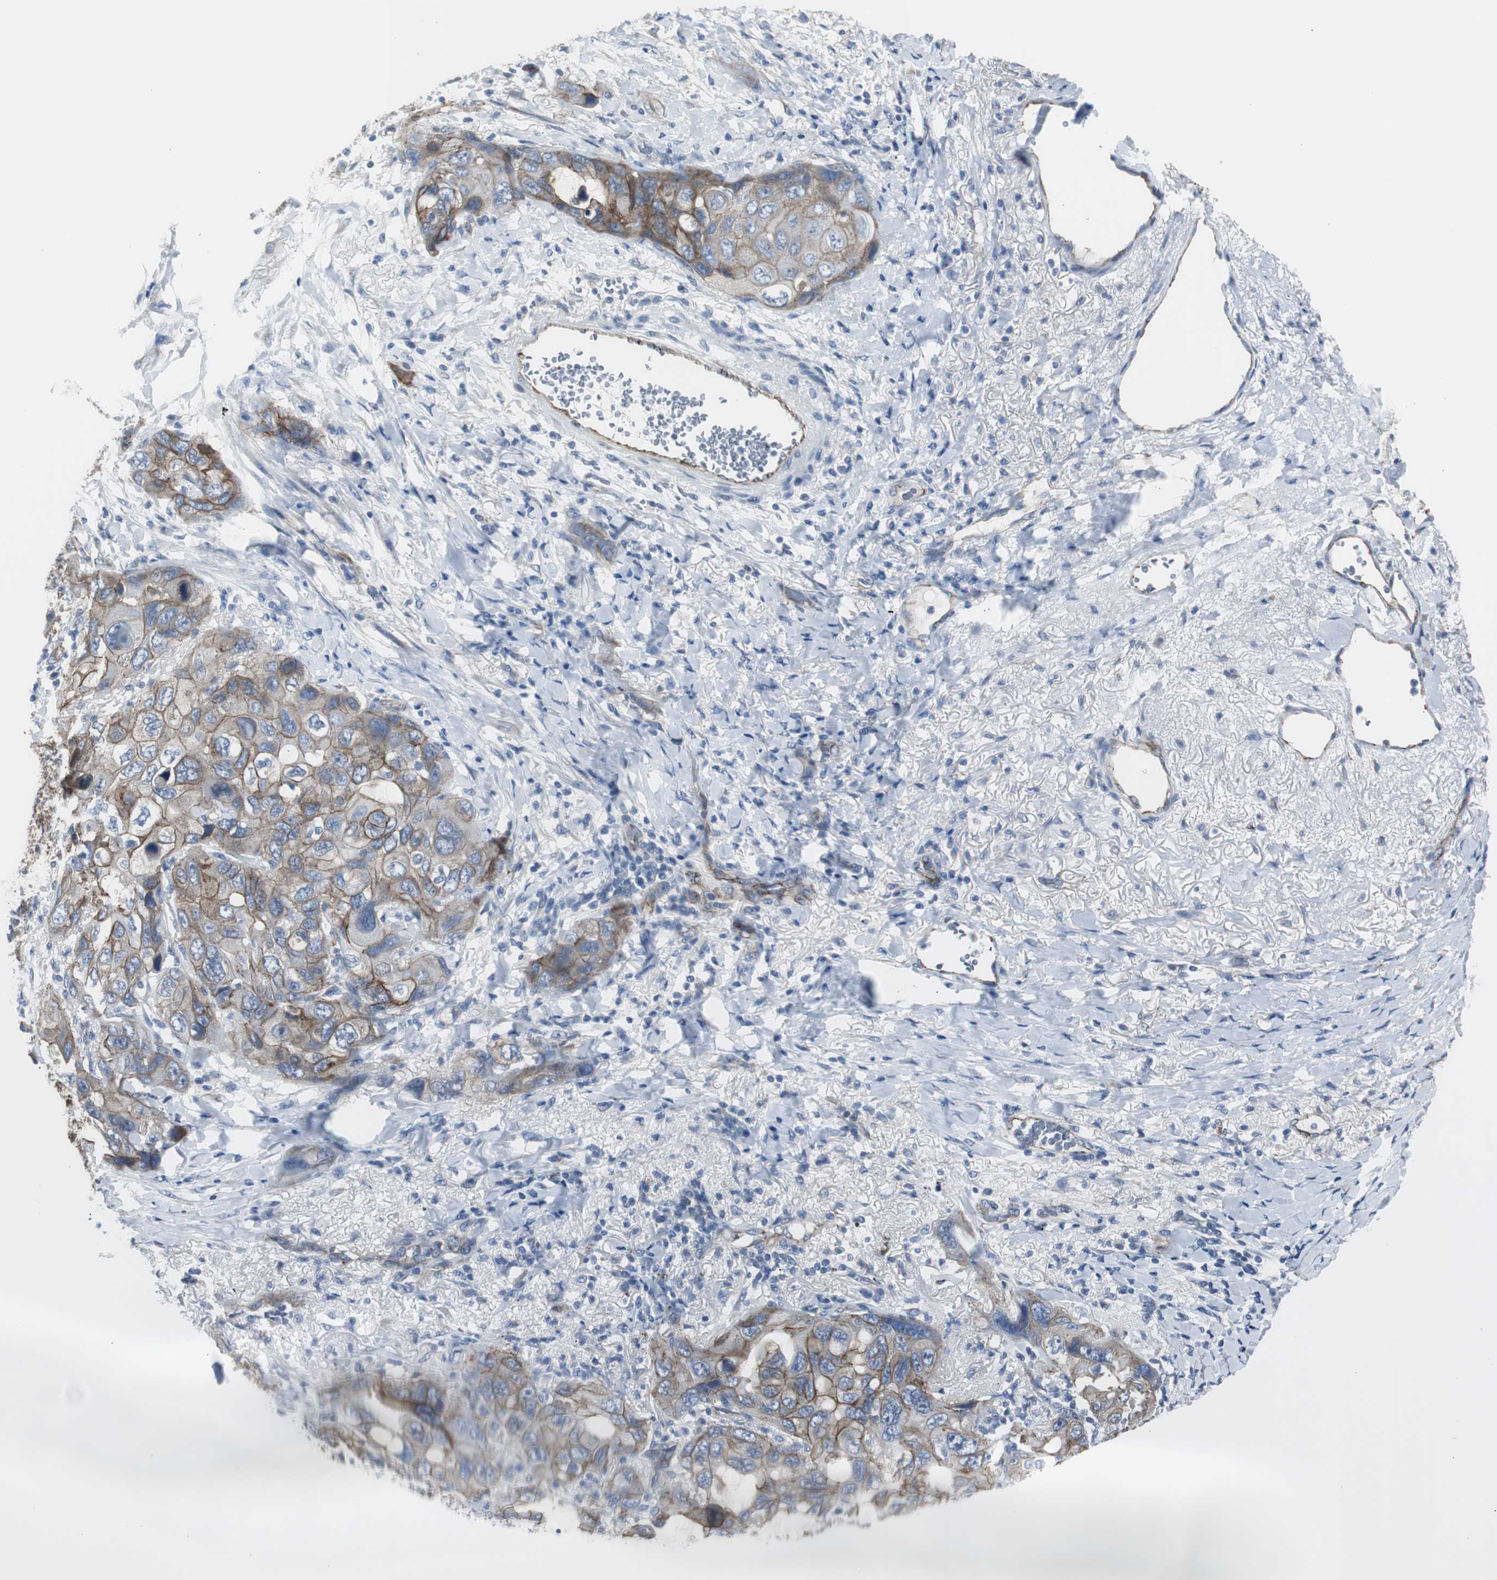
{"staining": {"intensity": "moderate", "quantity": ">75%", "location": "cytoplasmic/membranous"}, "tissue": "lung cancer", "cell_type": "Tumor cells", "image_type": "cancer", "snomed": [{"axis": "morphology", "description": "Squamous cell carcinoma, NOS"}, {"axis": "topography", "description": "Lung"}], "caption": "This micrograph exhibits lung cancer stained with immunohistochemistry to label a protein in brown. The cytoplasmic/membranous of tumor cells show moderate positivity for the protein. Nuclei are counter-stained blue.", "gene": "STXBP4", "patient": {"sex": "female", "age": 73}}